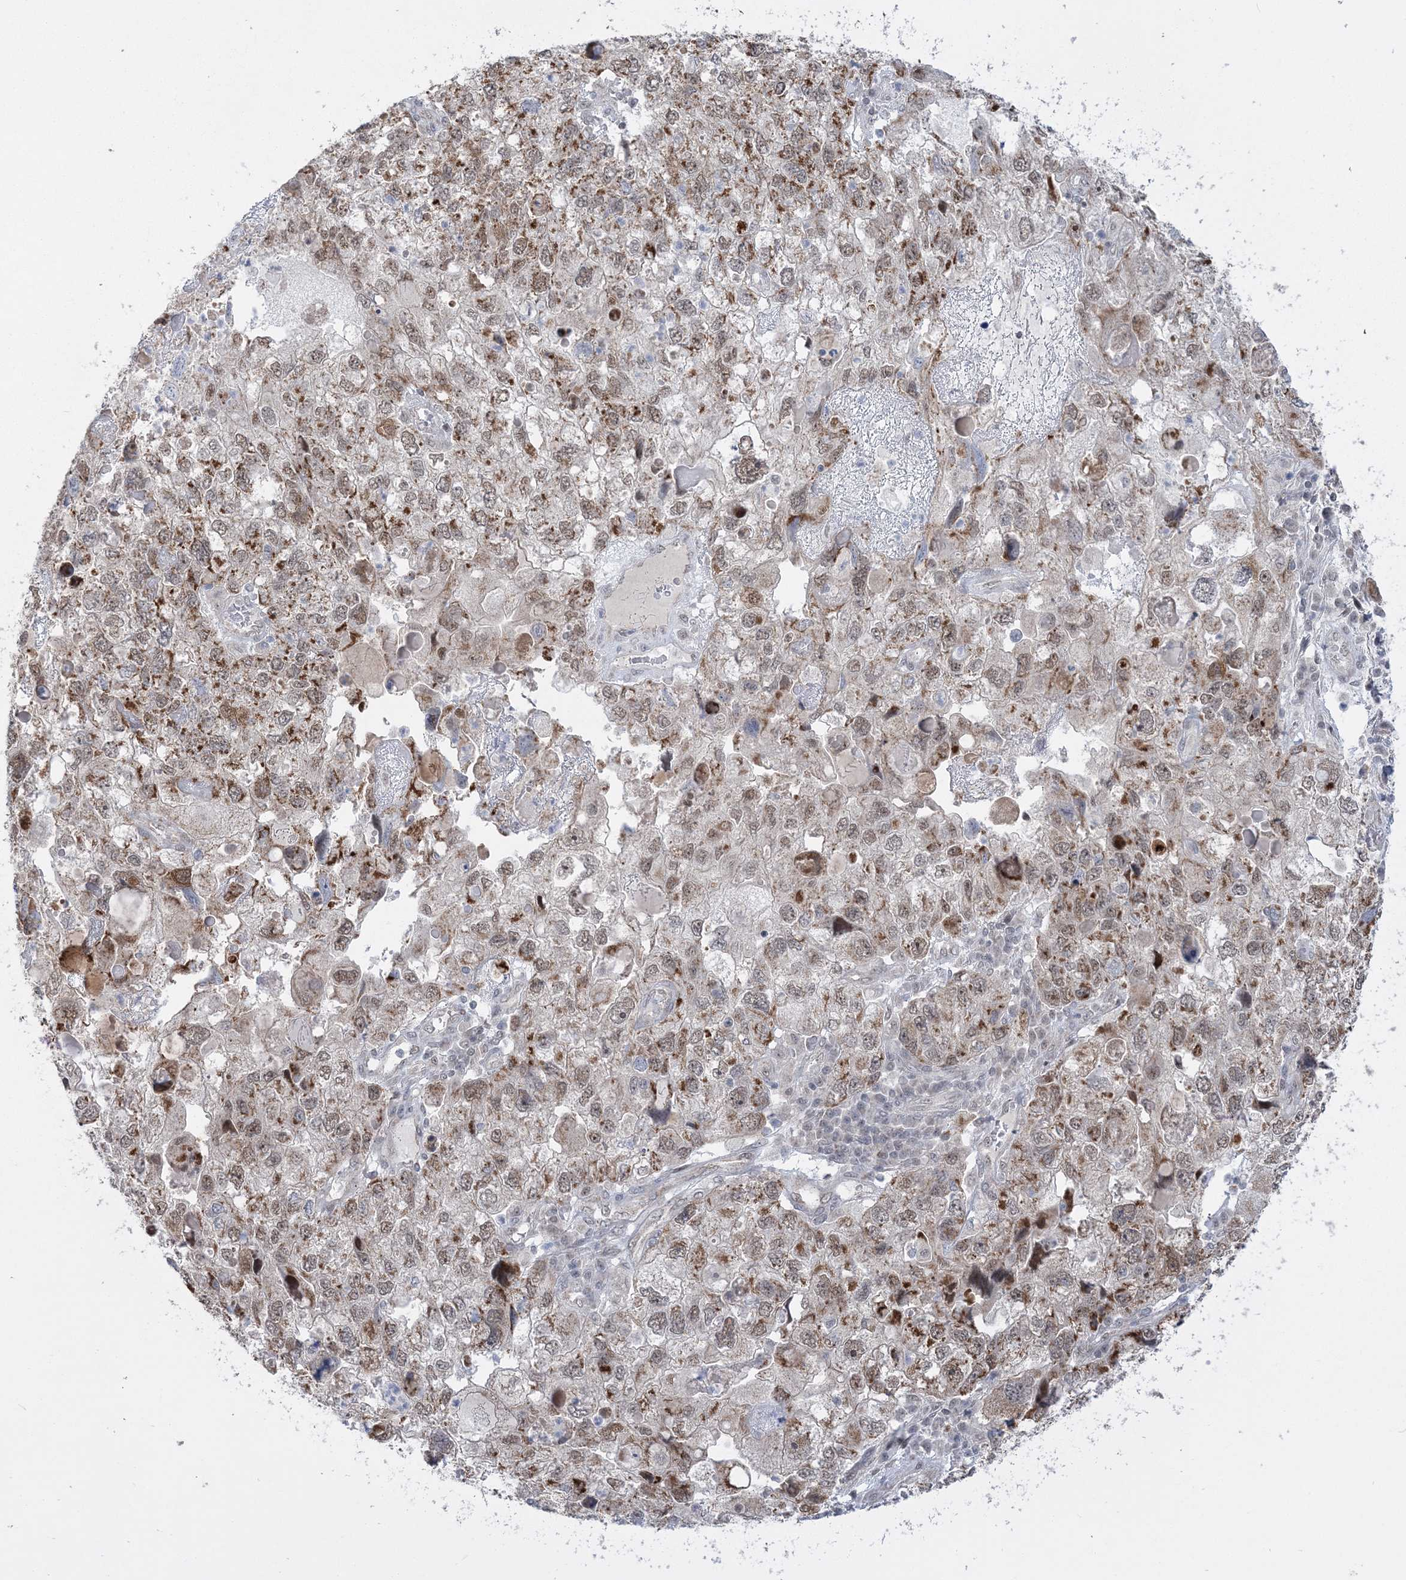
{"staining": {"intensity": "moderate", "quantity": ">75%", "location": "cytoplasmic/membranous,nuclear"}, "tissue": "endometrial cancer", "cell_type": "Tumor cells", "image_type": "cancer", "snomed": [{"axis": "morphology", "description": "Adenocarcinoma, NOS"}, {"axis": "topography", "description": "Endometrium"}], "caption": "Immunohistochemistry (IHC) (DAB (3,3'-diaminobenzidine)) staining of endometrial adenocarcinoma shows moderate cytoplasmic/membranous and nuclear protein positivity in approximately >75% of tumor cells.", "gene": "GRSF1", "patient": {"sex": "female", "age": 49}}